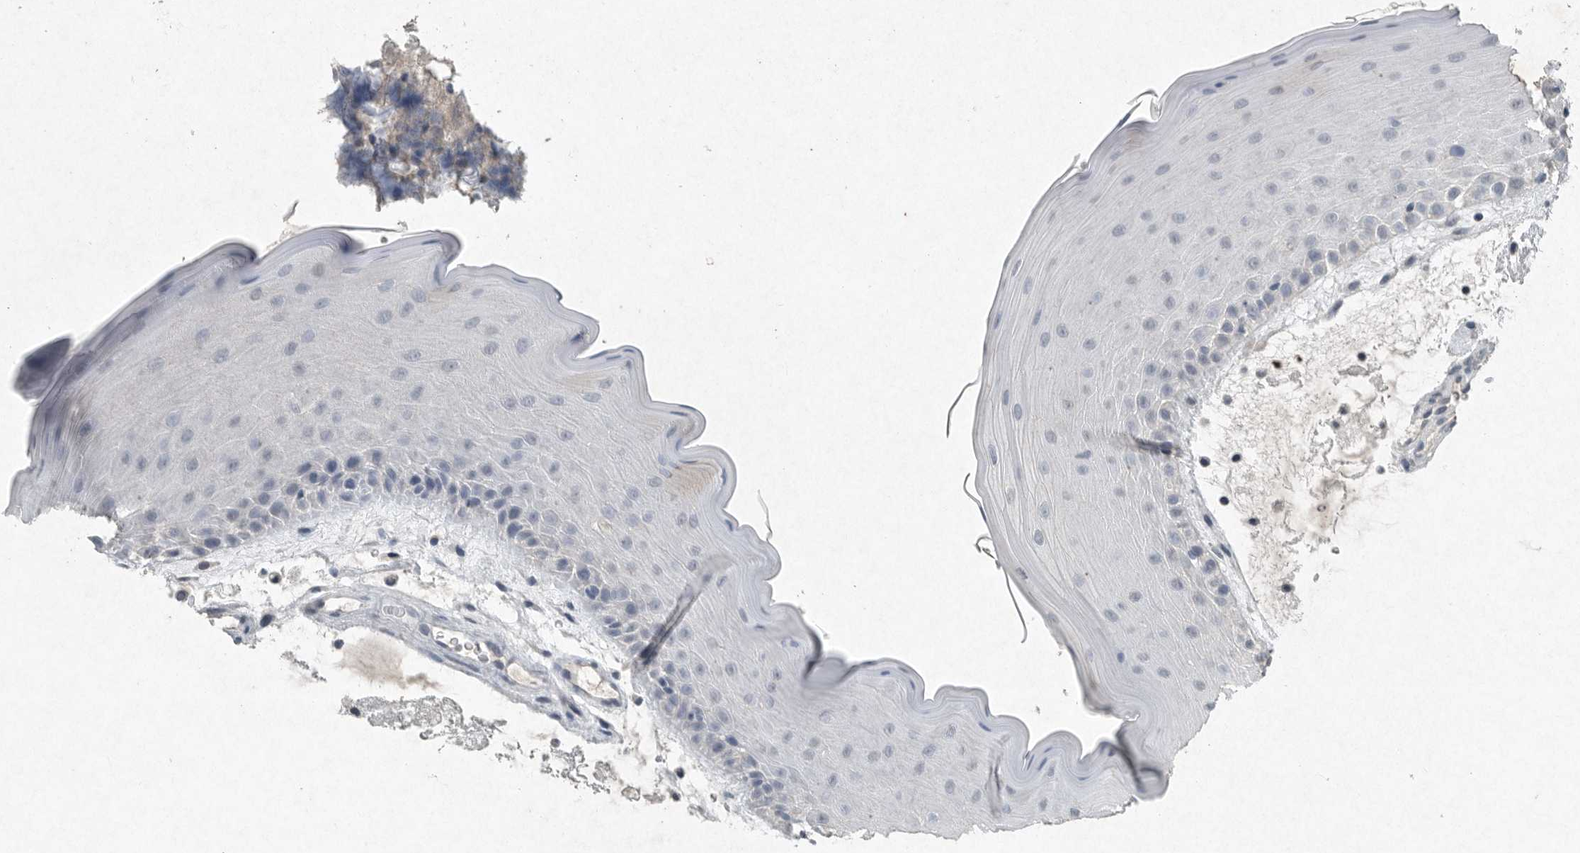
{"staining": {"intensity": "negative", "quantity": "none", "location": "none"}, "tissue": "oral mucosa", "cell_type": "Squamous epithelial cells", "image_type": "normal", "snomed": [{"axis": "morphology", "description": "Normal tissue, NOS"}, {"axis": "topography", "description": "Oral tissue"}], "caption": "Squamous epithelial cells are negative for brown protein staining in unremarkable oral mucosa. (DAB (3,3'-diaminobenzidine) immunohistochemistry, high magnification).", "gene": "IL20", "patient": {"sex": "male", "age": 13}}